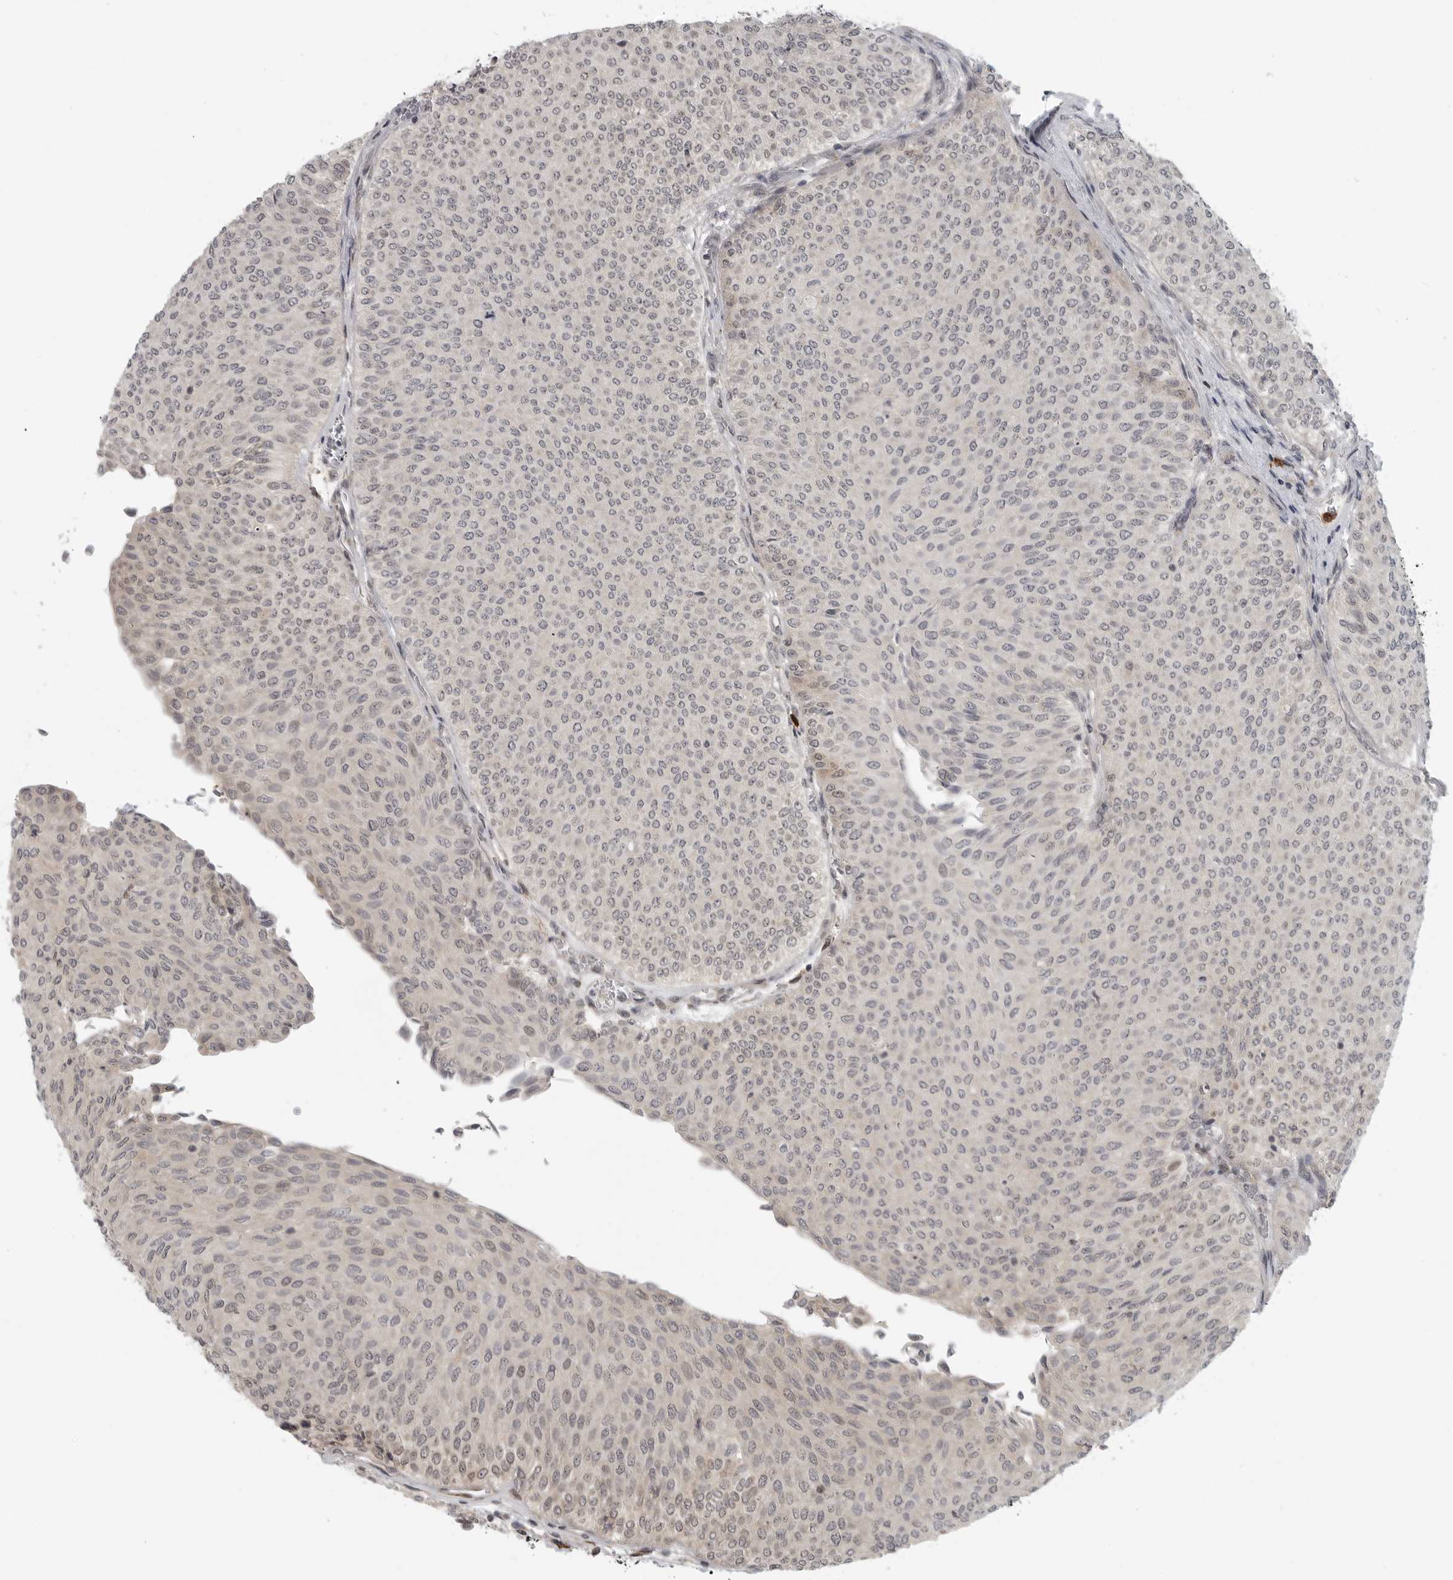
{"staining": {"intensity": "weak", "quantity": "<25%", "location": "nuclear"}, "tissue": "urothelial cancer", "cell_type": "Tumor cells", "image_type": "cancer", "snomed": [{"axis": "morphology", "description": "Urothelial carcinoma, Low grade"}, {"axis": "topography", "description": "Urinary bladder"}], "caption": "Immunohistochemistry image of urothelial carcinoma (low-grade) stained for a protein (brown), which demonstrates no staining in tumor cells.", "gene": "CEP295NL", "patient": {"sex": "male", "age": 78}}